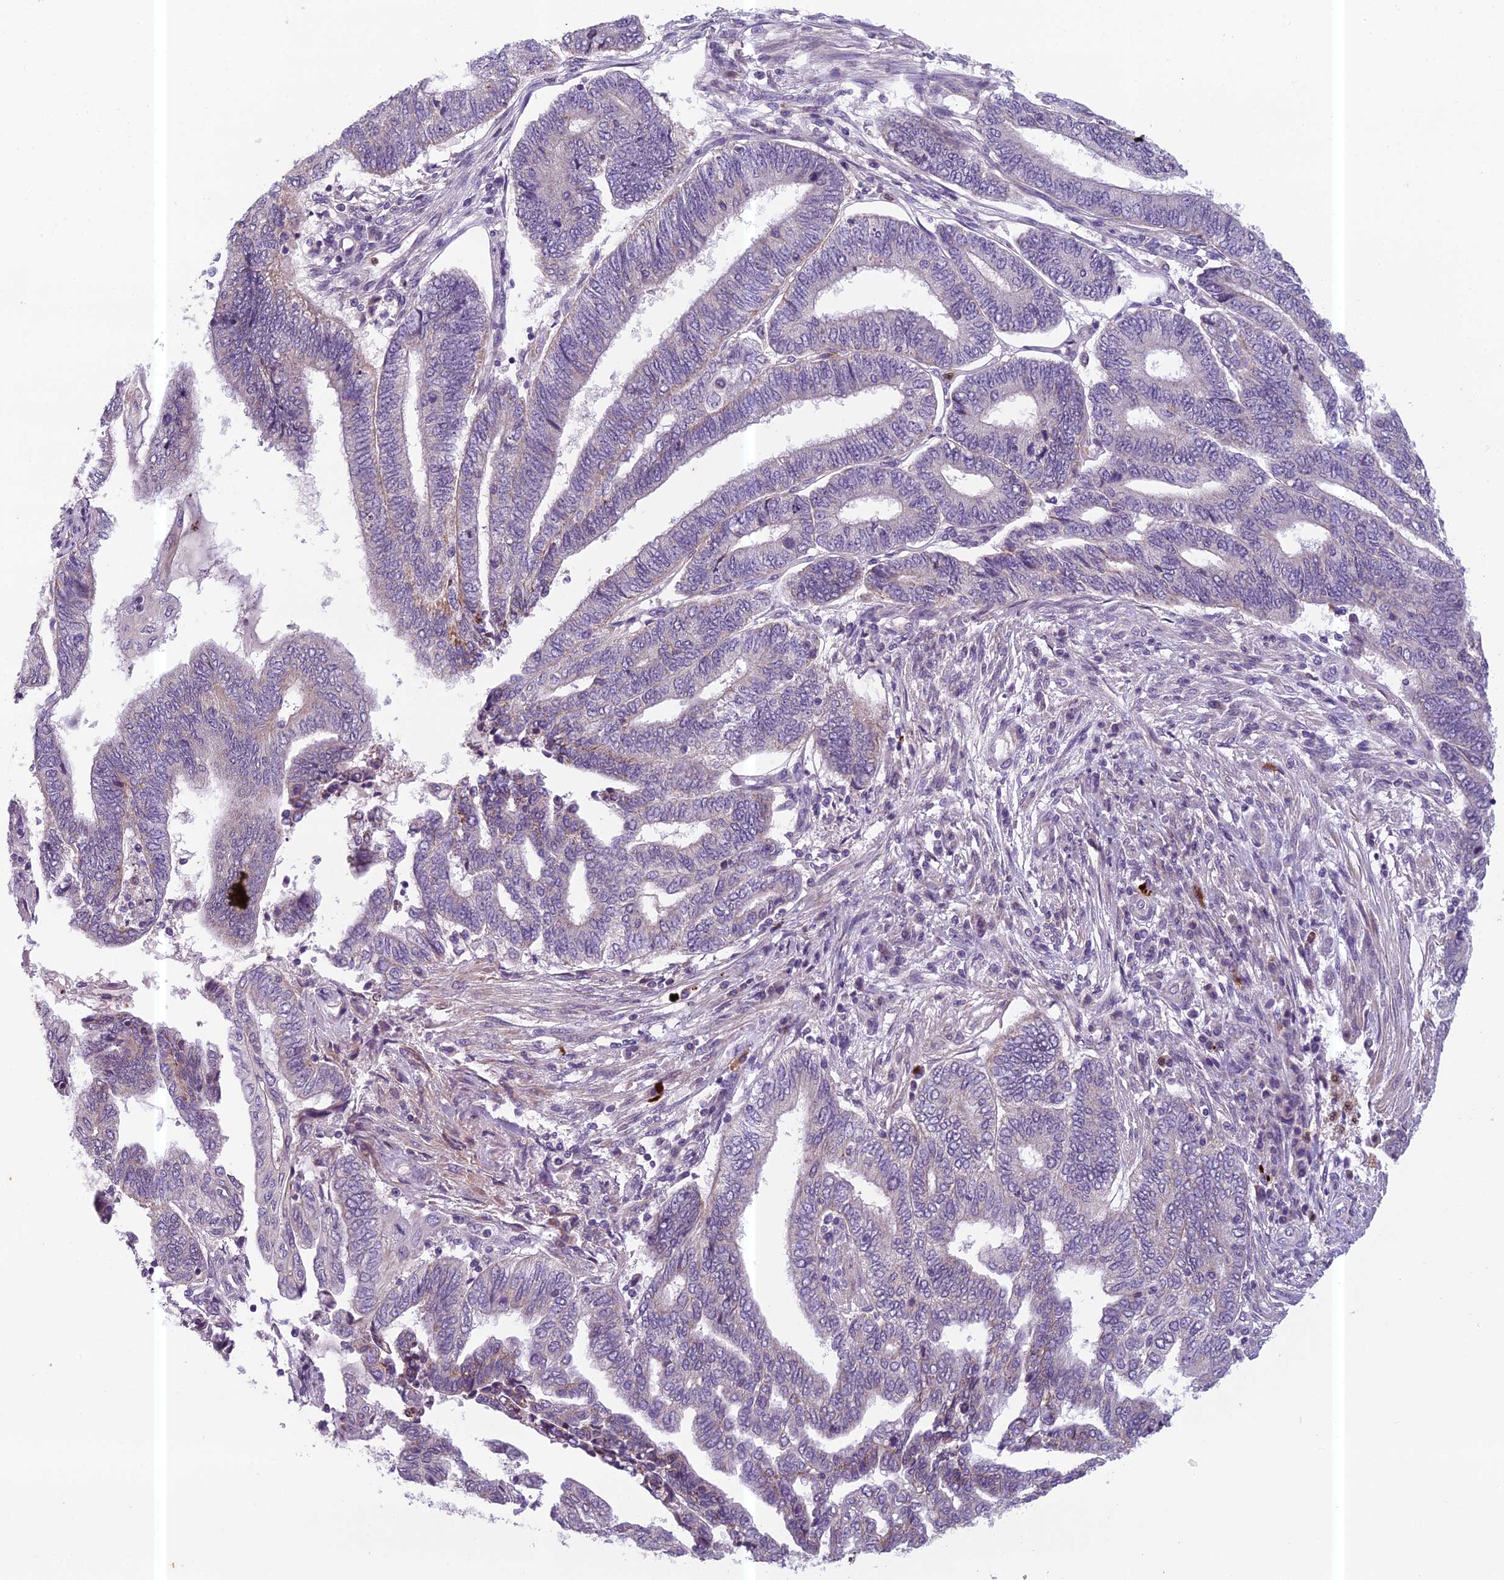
{"staining": {"intensity": "negative", "quantity": "none", "location": "none"}, "tissue": "endometrial cancer", "cell_type": "Tumor cells", "image_type": "cancer", "snomed": [{"axis": "morphology", "description": "Adenocarcinoma, NOS"}, {"axis": "topography", "description": "Uterus"}, {"axis": "topography", "description": "Endometrium"}], "caption": "Immunohistochemical staining of human endometrial cancer (adenocarcinoma) reveals no significant expression in tumor cells. Nuclei are stained in blue.", "gene": "ENSG00000188897", "patient": {"sex": "female", "age": 70}}